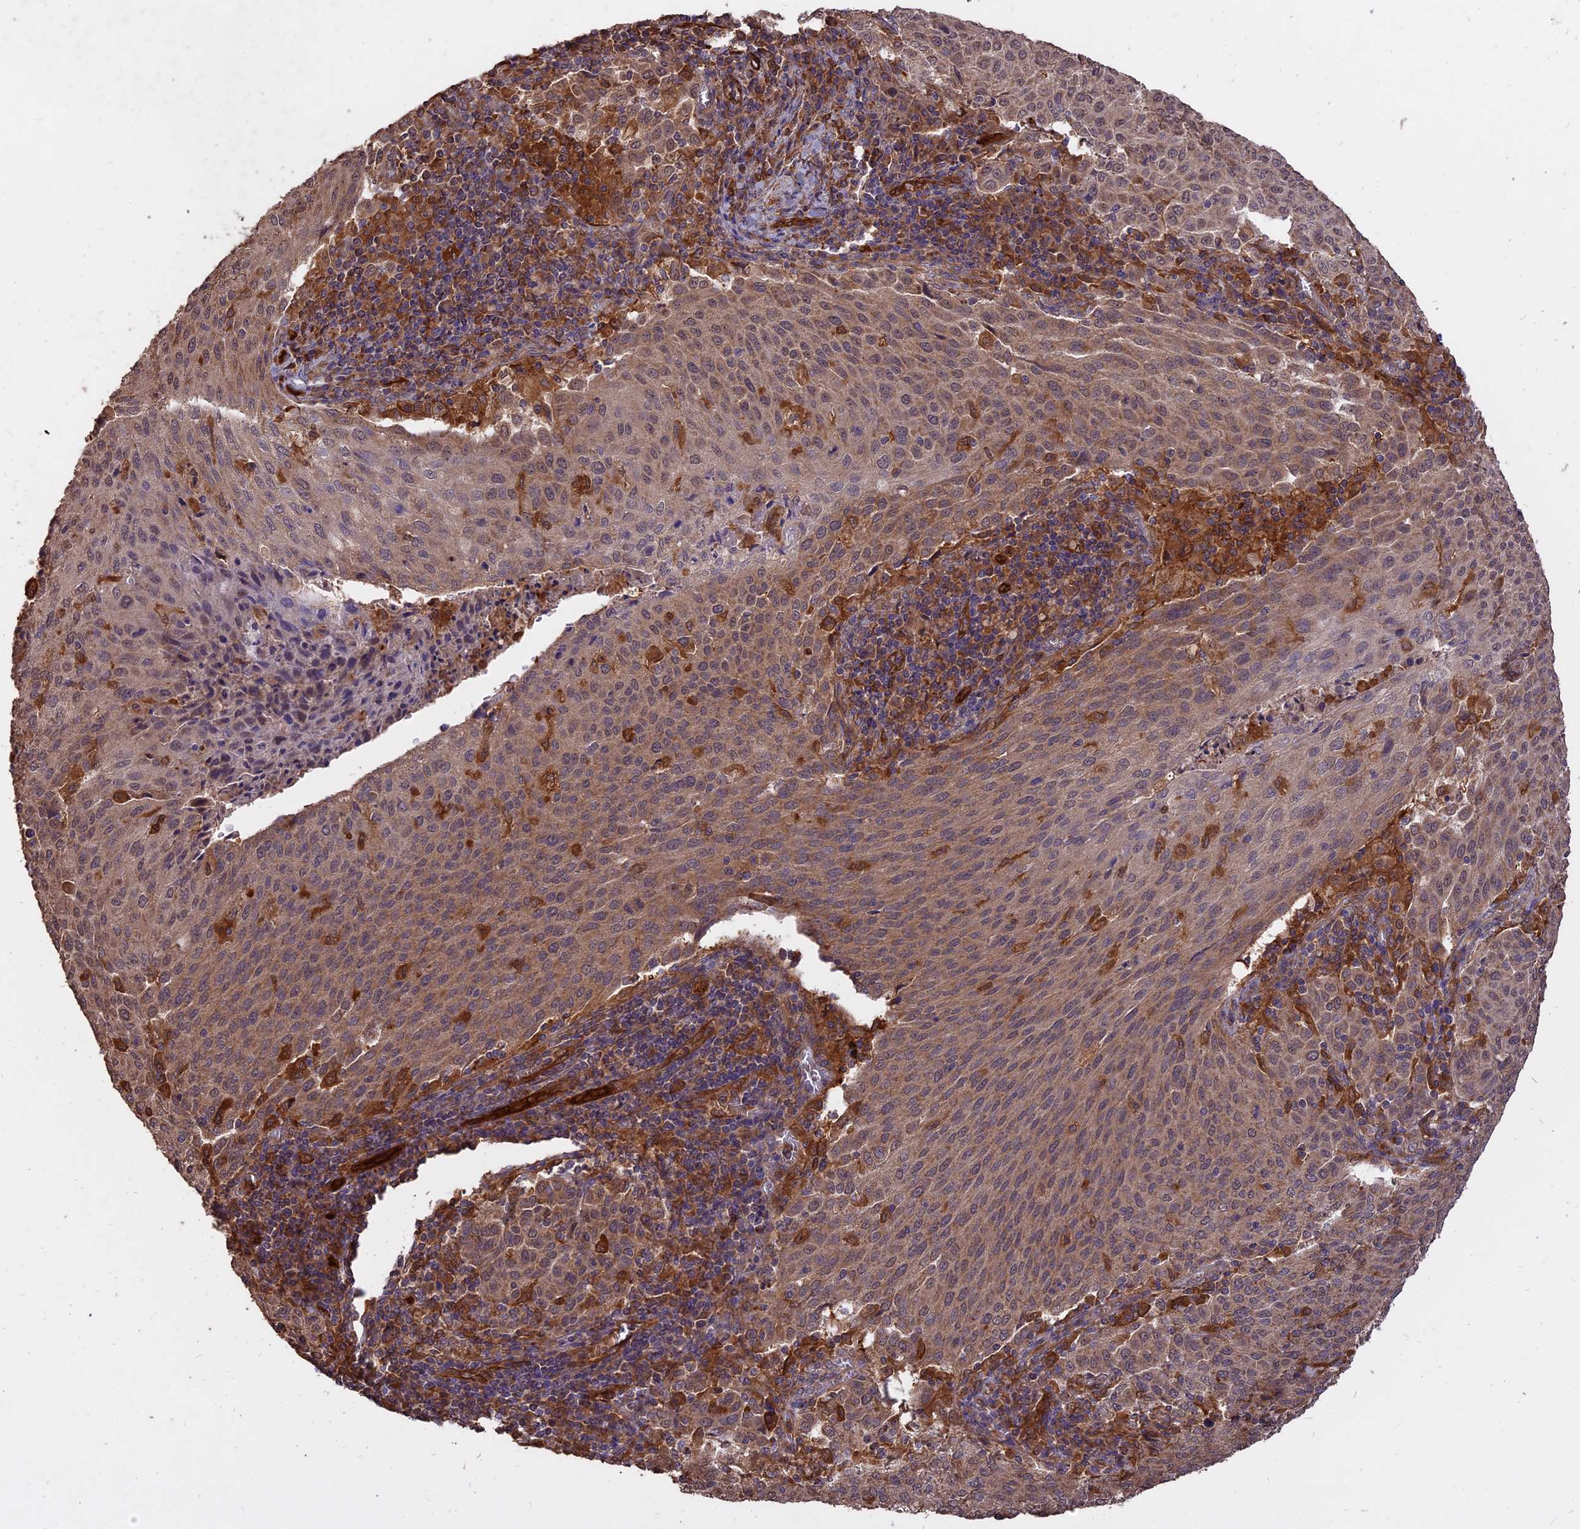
{"staining": {"intensity": "weak", "quantity": ">75%", "location": "cytoplasmic/membranous"}, "tissue": "cervical cancer", "cell_type": "Tumor cells", "image_type": "cancer", "snomed": [{"axis": "morphology", "description": "Squamous cell carcinoma, NOS"}, {"axis": "topography", "description": "Cervix"}], "caption": "Protein analysis of squamous cell carcinoma (cervical) tissue demonstrates weak cytoplasmic/membranous staining in about >75% of tumor cells.", "gene": "SAC3D1", "patient": {"sex": "female", "age": 46}}